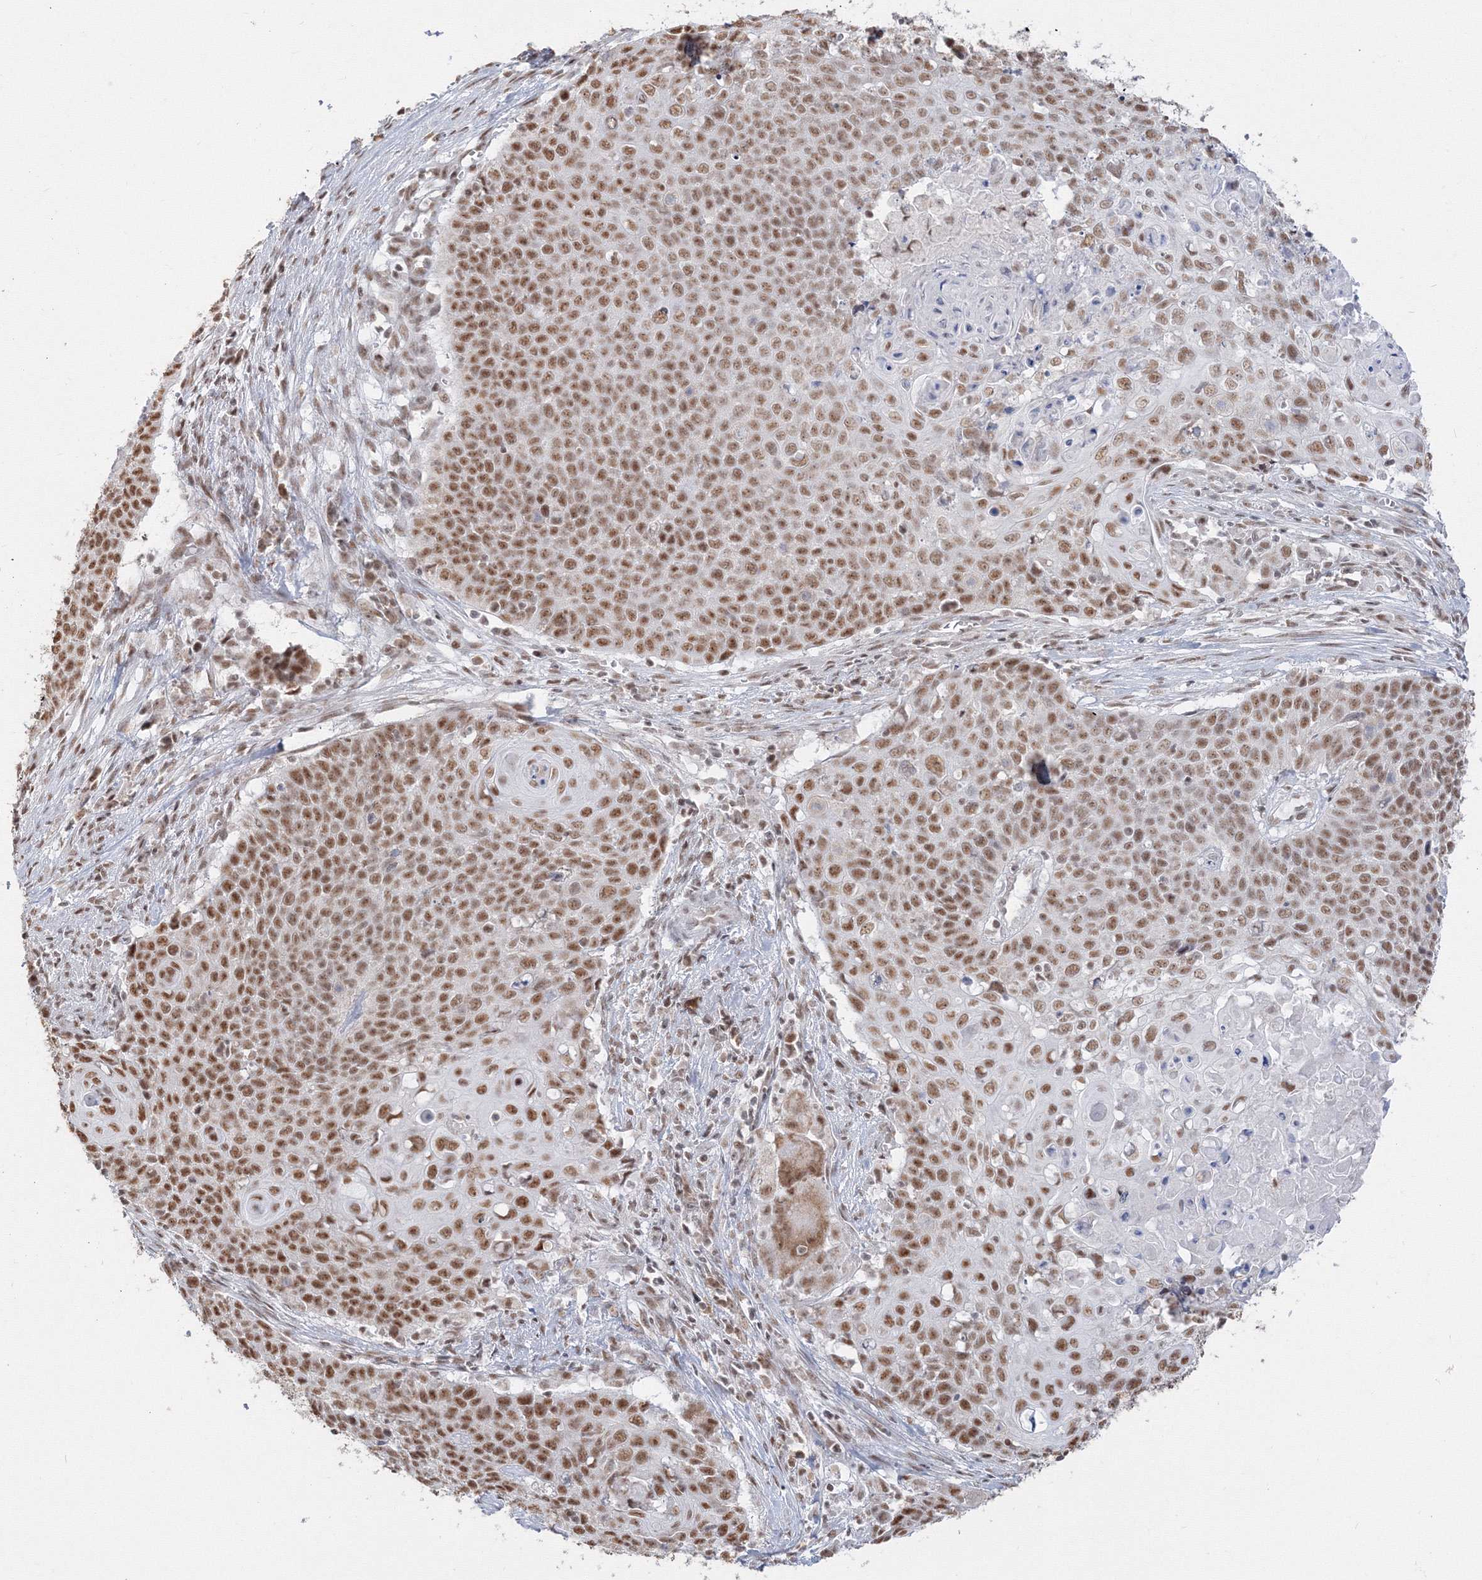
{"staining": {"intensity": "moderate", "quantity": ">75%", "location": "nuclear"}, "tissue": "cervical cancer", "cell_type": "Tumor cells", "image_type": "cancer", "snomed": [{"axis": "morphology", "description": "Squamous cell carcinoma, NOS"}, {"axis": "topography", "description": "Cervix"}], "caption": "Immunohistochemistry (IHC) (DAB (3,3'-diaminobenzidine)) staining of cervical cancer shows moderate nuclear protein expression in about >75% of tumor cells.", "gene": "PPP4R2", "patient": {"sex": "female", "age": 39}}